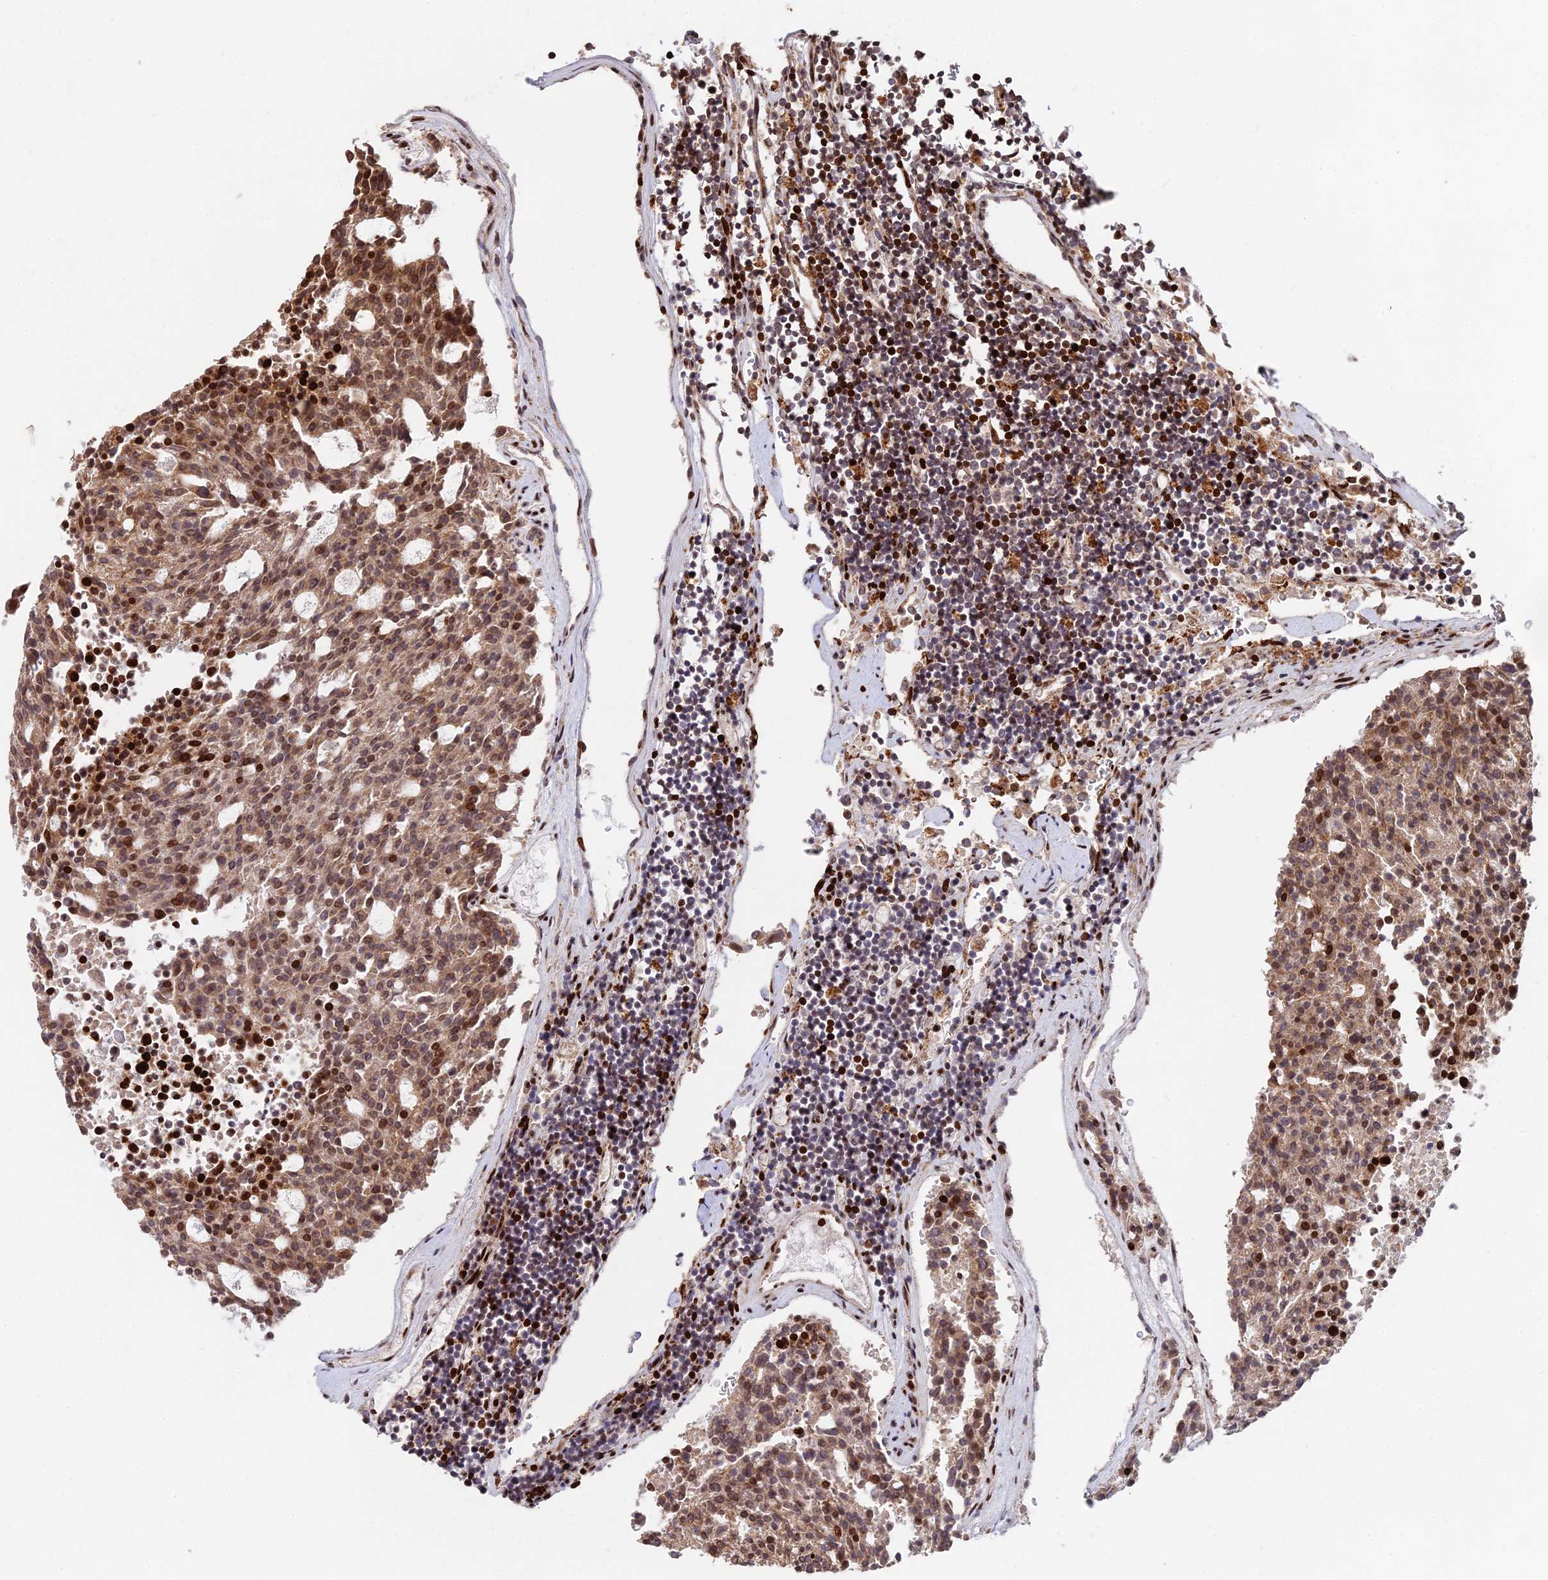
{"staining": {"intensity": "strong", "quantity": ">75%", "location": "cytoplasmic/membranous,nuclear"}, "tissue": "carcinoid", "cell_type": "Tumor cells", "image_type": "cancer", "snomed": [{"axis": "morphology", "description": "Carcinoid, malignant, NOS"}, {"axis": "topography", "description": "Pancreas"}], "caption": "Immunohistochemical staining of carcinoid displays high levels of strong cytoplasmic/membranous and nuclear positivity in about >75% of tumor cells.", "gene": "RBMS2", "patient": {"sex": "female", "age": 54}}